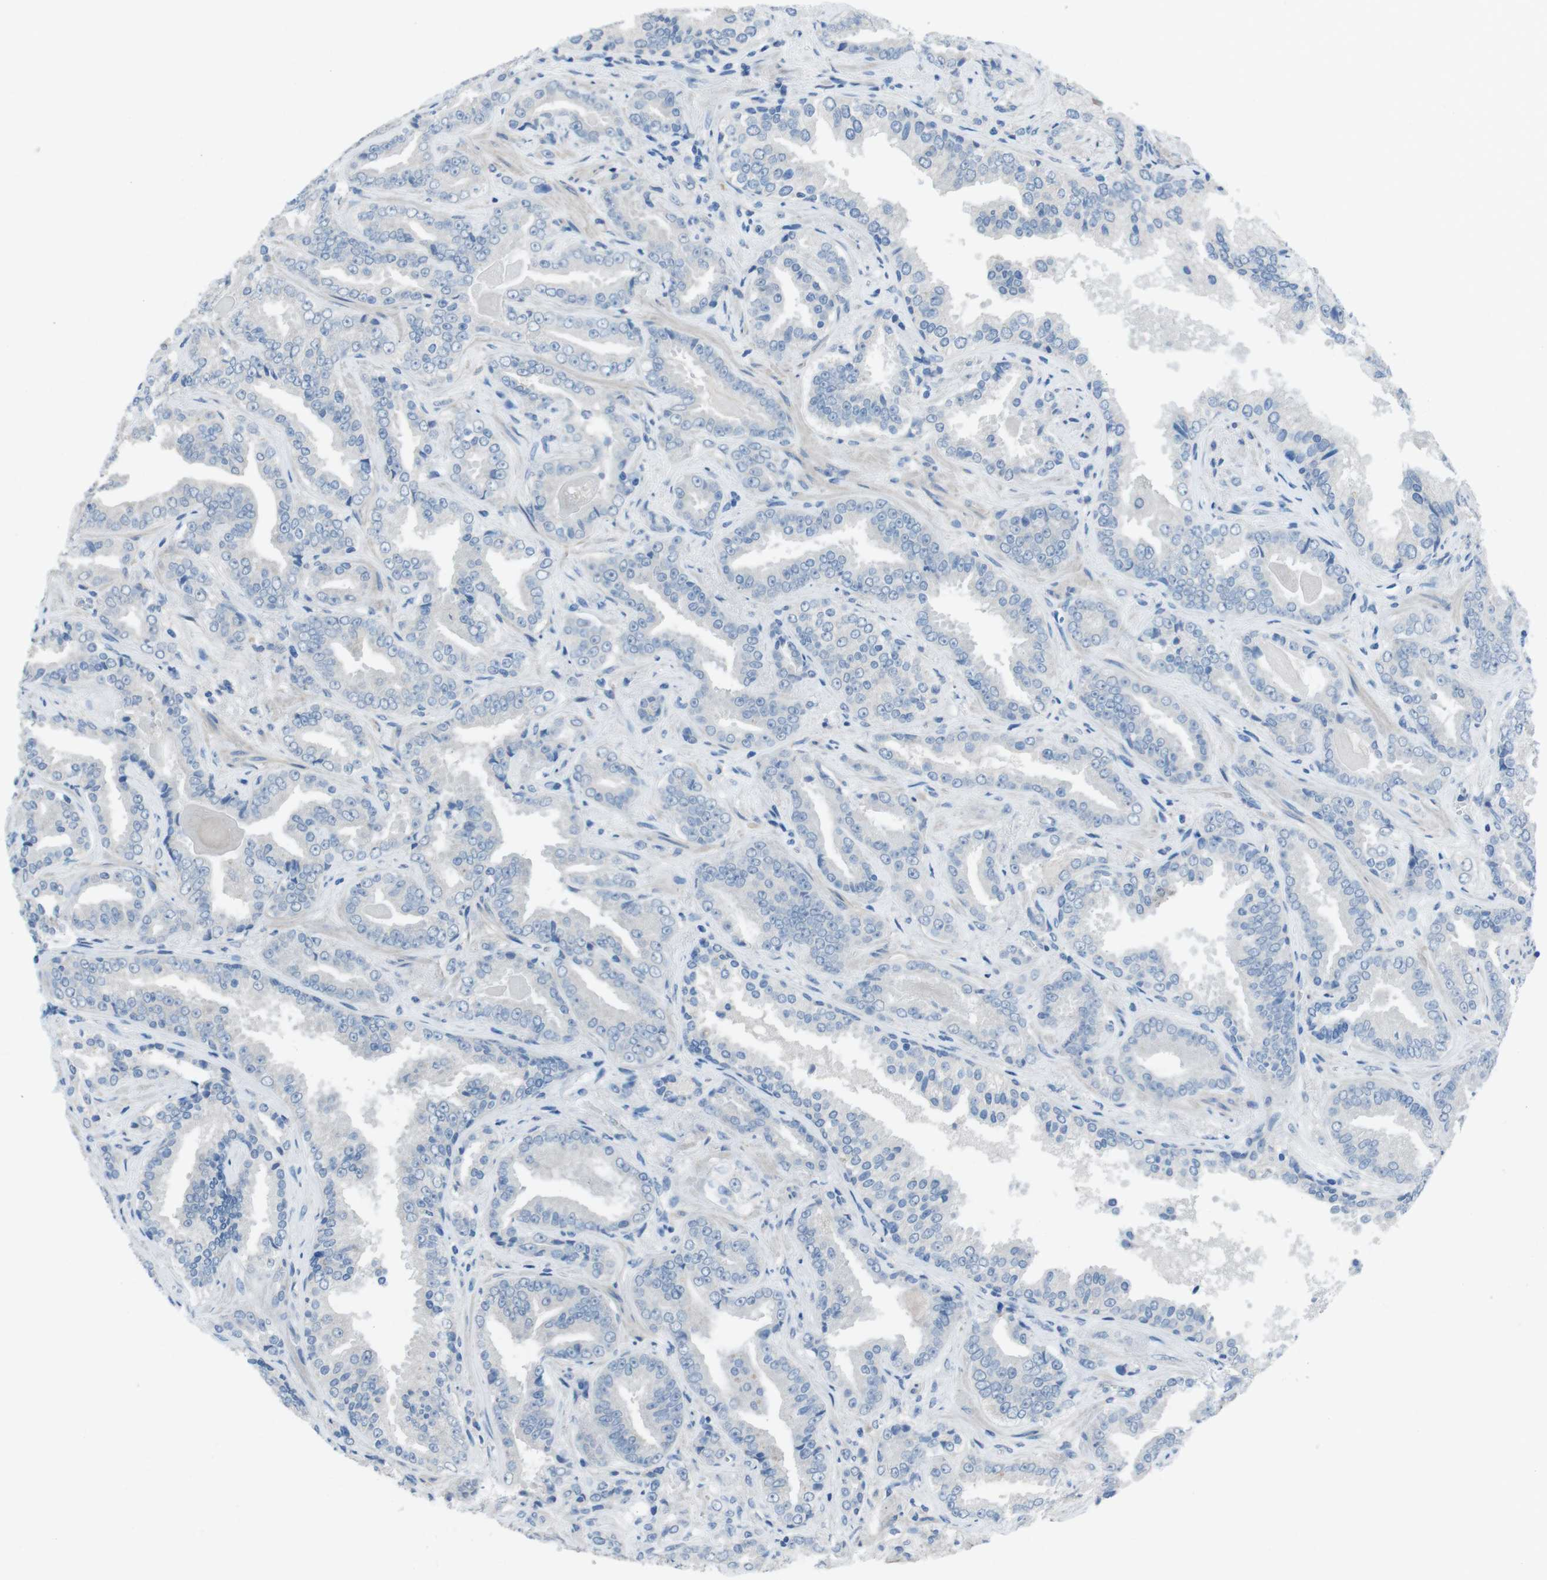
{"staining": {"intensity": "negative", "quantity": "none", "location": "none"}, "tissue": "prostate cancer", "cell_type": "Tumor cells", "image_type": "cancer", "snomed": [{"axis": "morphology", "description": "Adenocarcinoma, Low grade"}, {"axis": "topography", "description": "Prostate"}], "caption": "Human low-grade adenocarcinoma (prostate) stained for a protein using immunohistochemistry exhibits no positivity in tumor cells.", "gene": "CYP2C8", "patient": {"sex": "male", "age": 60}}